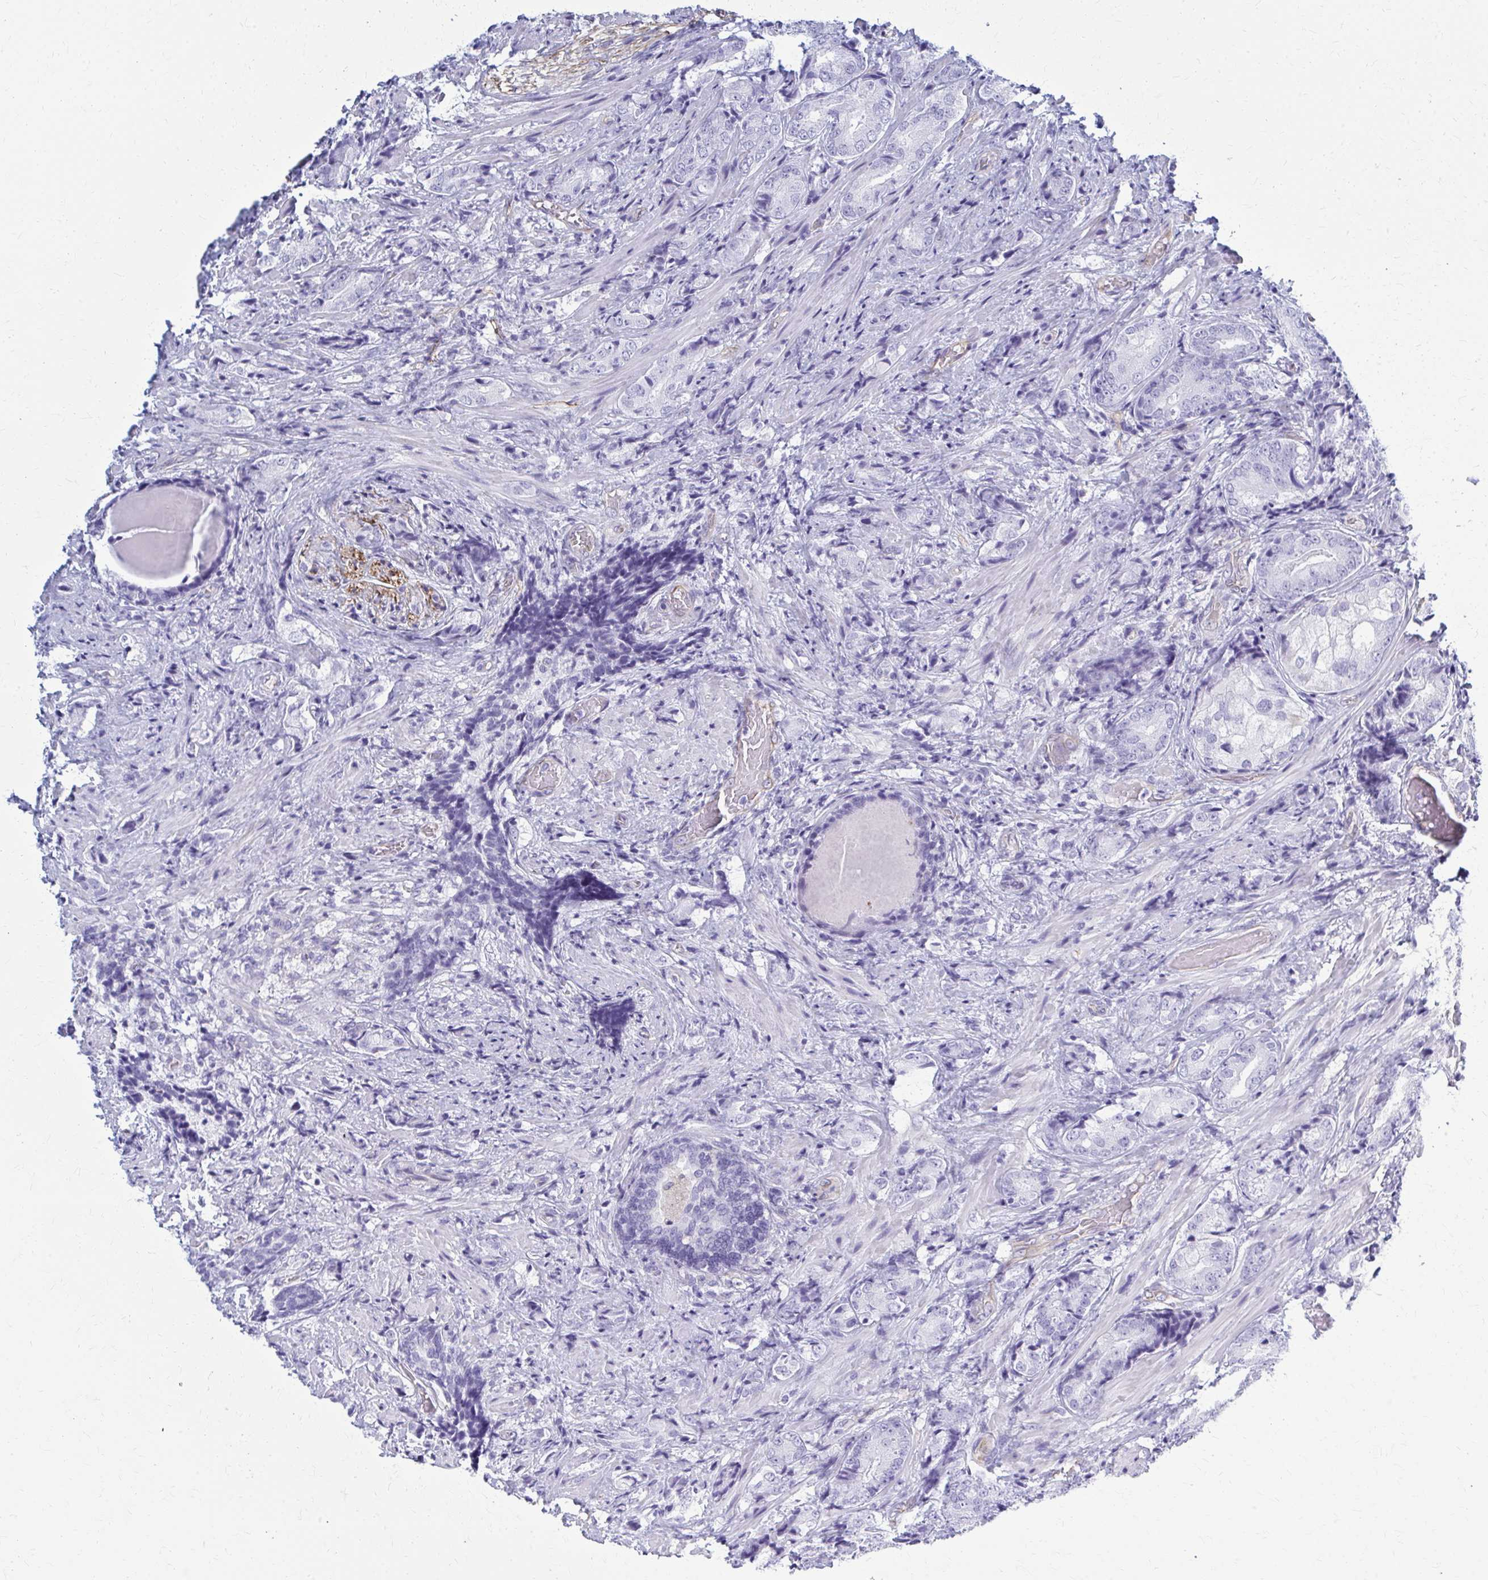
{"staining": {"intensity": "negative", "quantity": "none", "location": "none"}, "tissue": "prostate cancer", "cell_type": "Tumor cells", "image_type": "cancer", "snomed": [{"axis": "morphology", "description": "Adenocarcinoma, High grade"}, {"axis": "topography", "description": "Prostate"}], "caption": "Tumor cells show no significant protein positivity in prostate high-grade adenocarcinoma.", "gene": "GFAP", "patient": {"sex": "male", "age": 62}}